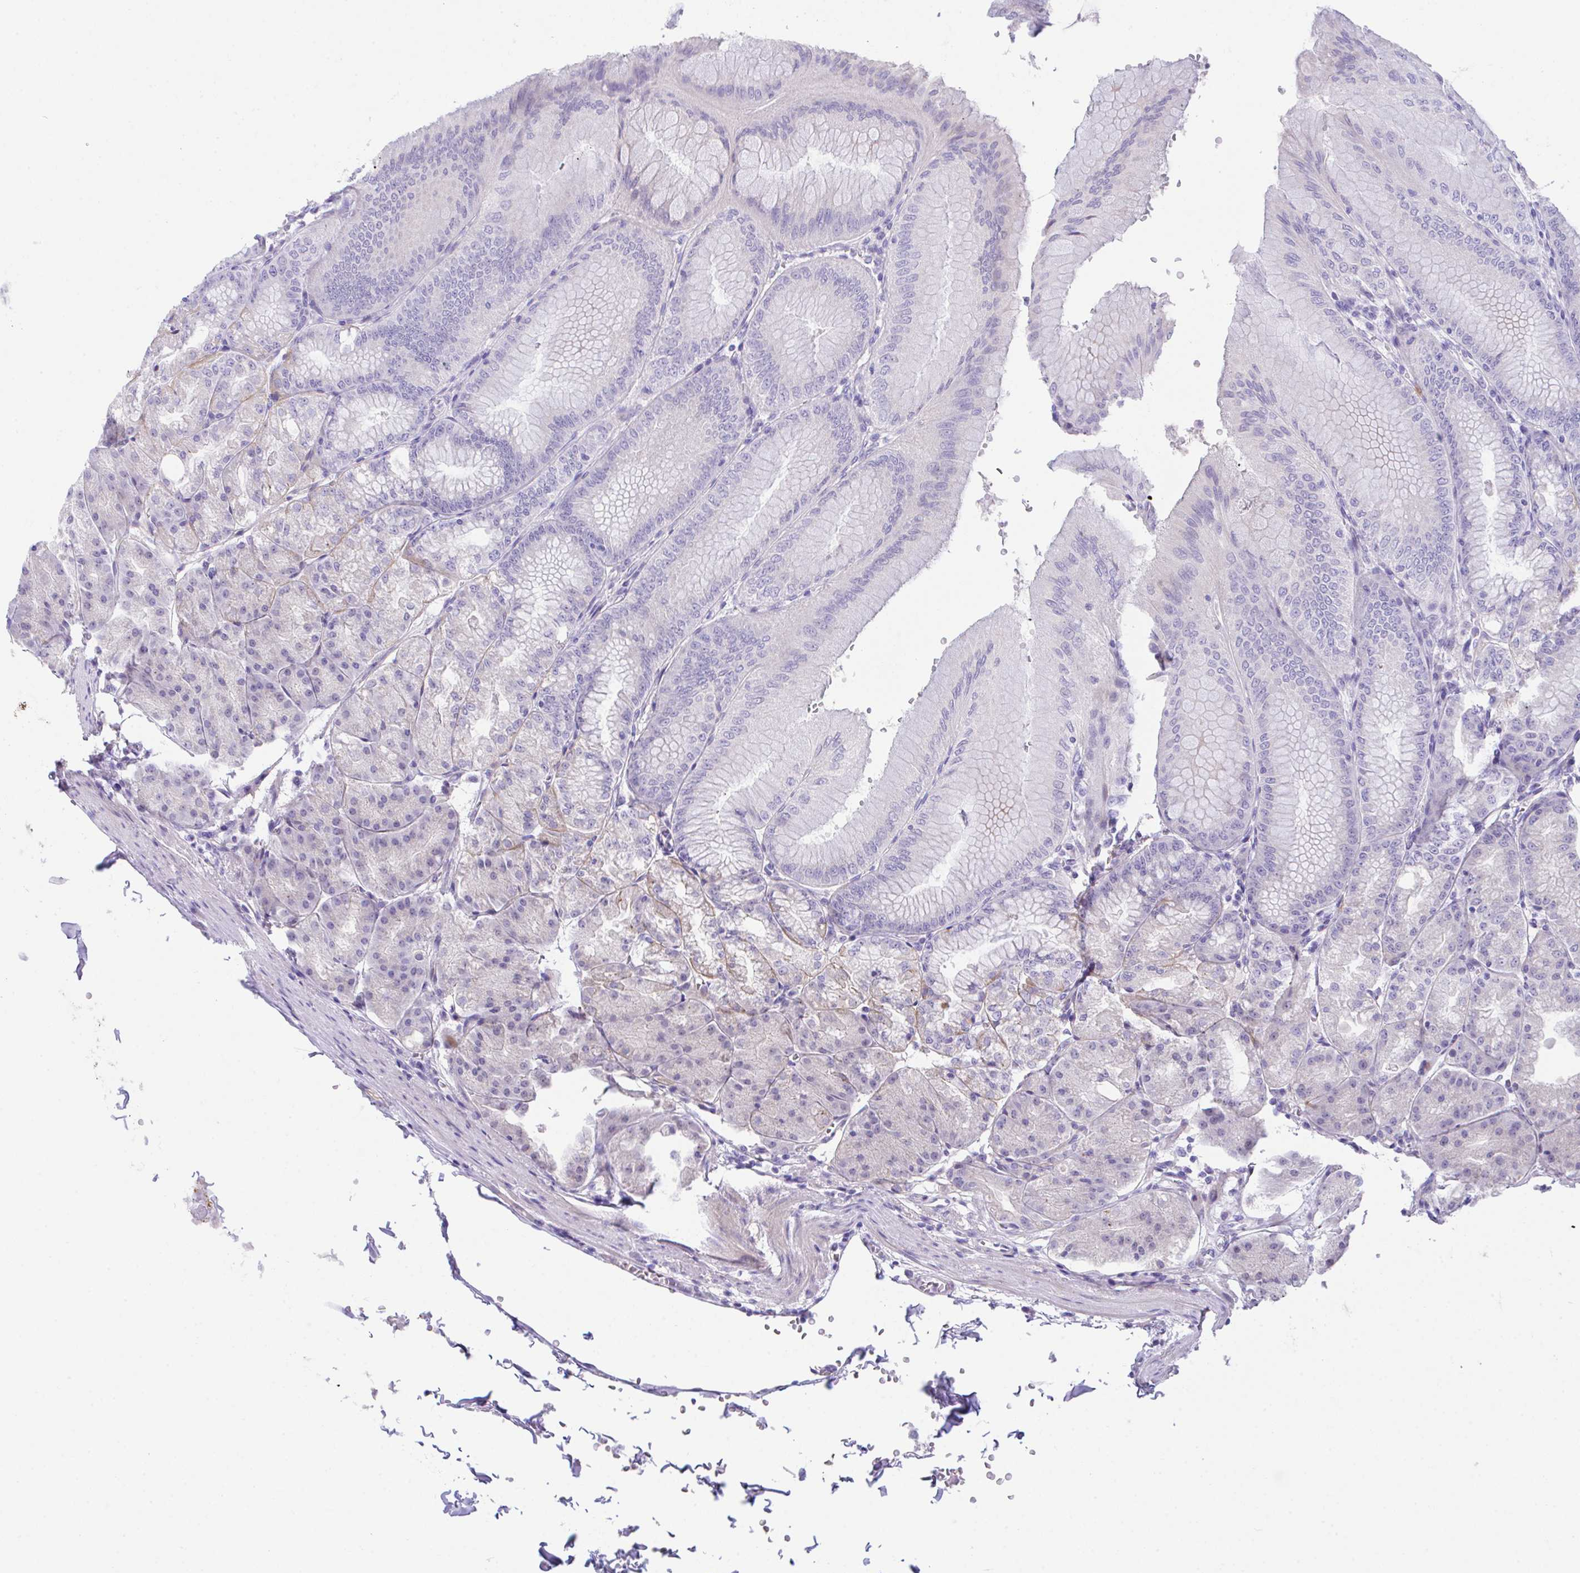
{"staining": {"intensity": "negative", "quantity": "none", "location": "none"}, "tissue": "stomach", "cell_type": "Glandular cells", "image_type": "normal", "snomed": [{"axis": "morphology", "description": "Normal tissue, NOS"}, {"axis": "topography", "description": "Stomach, lower"}], "caption": "Immunohistochemistry photomicrograph of benign stomach: human stomach stained with DAB (3,3'-diaminobenzidine) shows no significant protein staining in glandular cells. (Stains: DAB (3,3'-diaminobenzidine) immunohistochemistry (IHC) with hematoxylin counter stain, Microscopy: brightfield microscopy at high magnification).", "gene": "SLC16A6", "patient": {"sex": "male", "age": 71}}